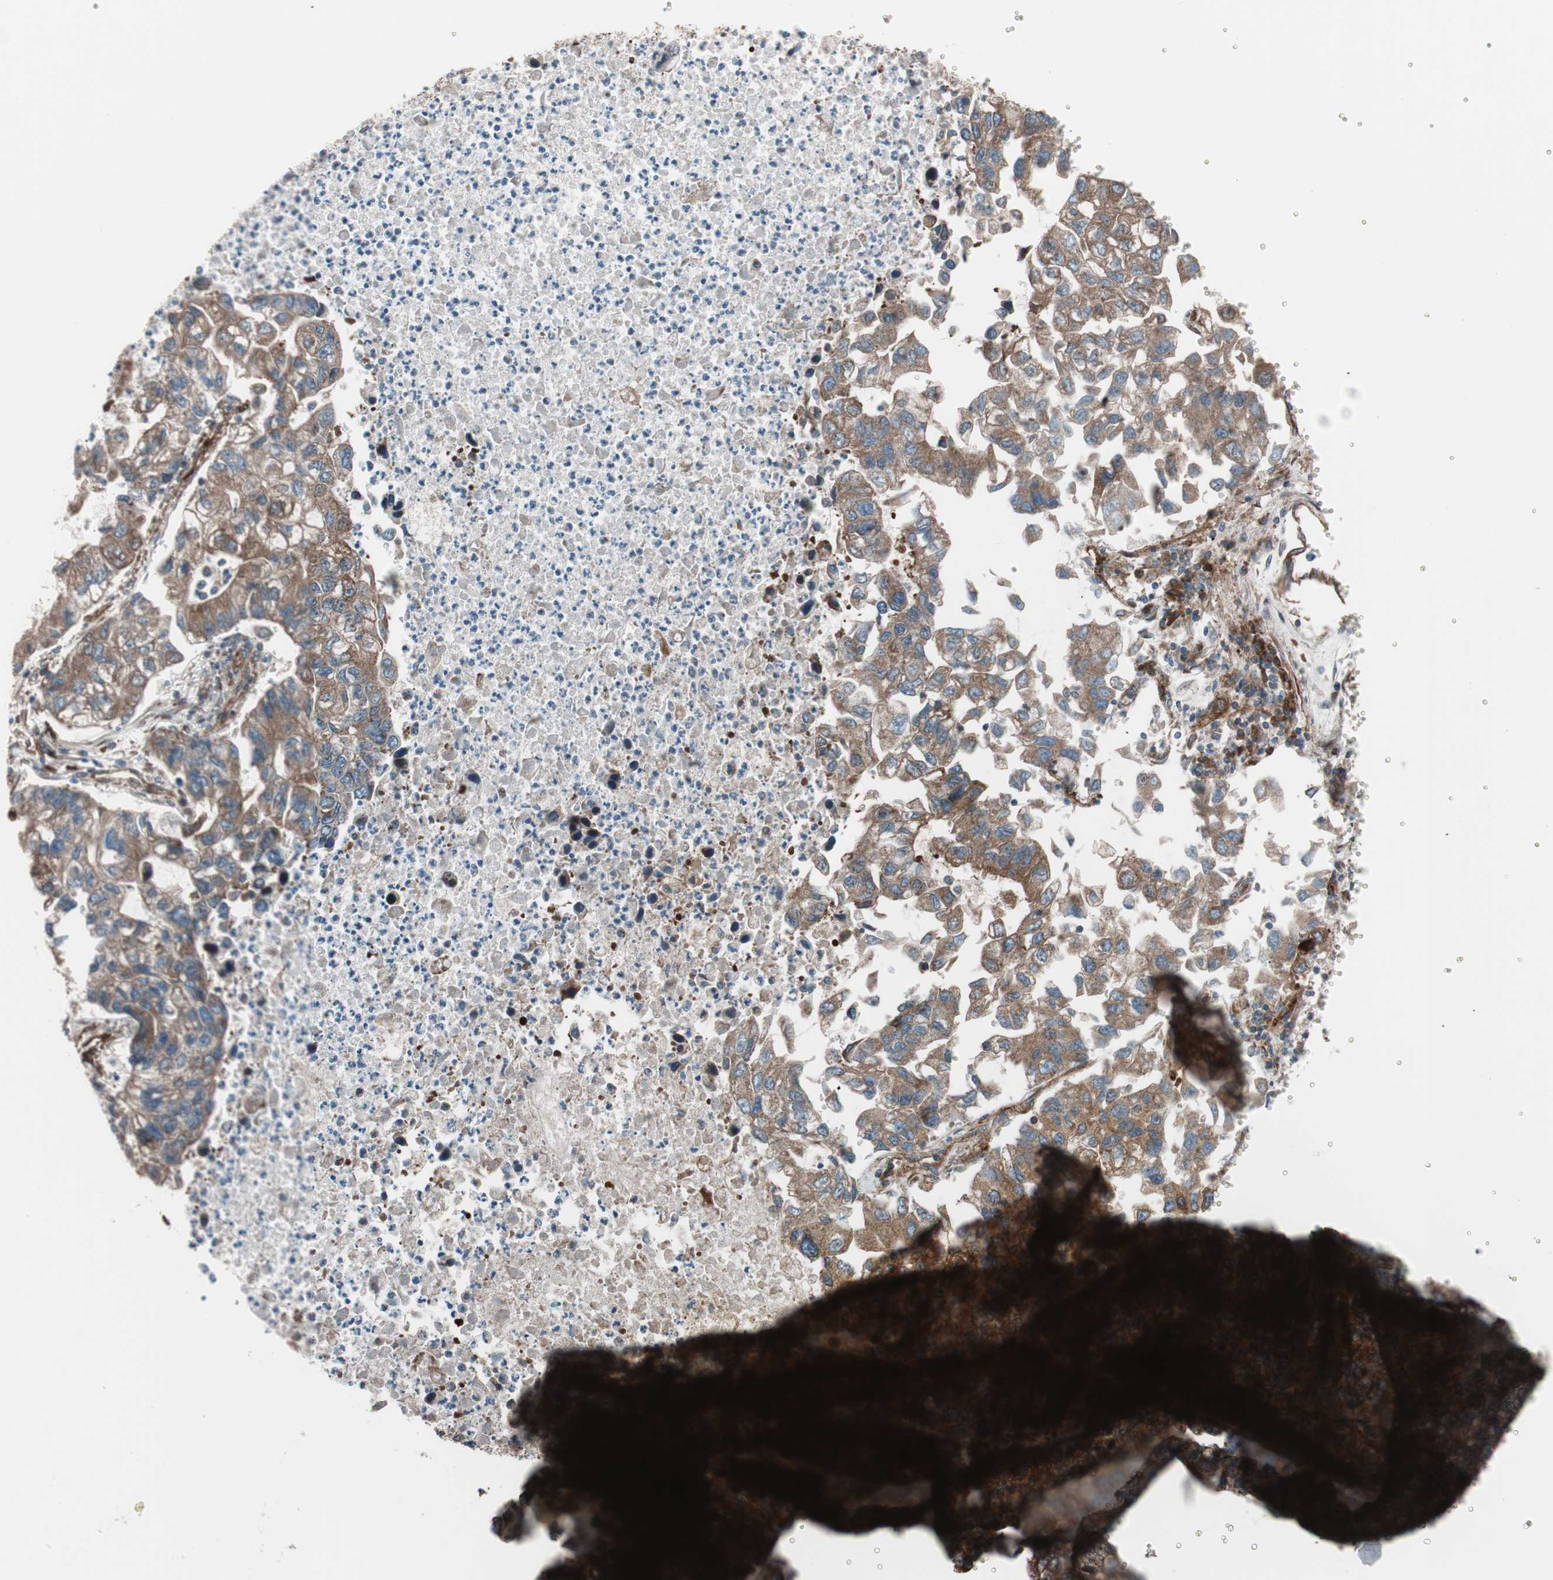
{"staining": {"intensity": "moderate", "quantity": ">75%", "location": "cytoplasmic/membranous"}, "tissue": "lung cancer", "cell_type": "Tumor cells", "image_type": "cancer", "snomed": [{"axis": "morphology", "description": "Adenocarcinoma, NOS"}, {"axis": "topography", "description": "Lung"}], "caption": "A high-resolution histopathology image shows immunohistochemistry (IHC) staining of adenocarcinoma (lung), which exhibits moderate cytoplasmic/membranous expression in approximately >75% of tumor cells. Using DAB (brown) and hematoxylin (blue) stains, captured at high magnification using brightfield microscopy.", "gene": "CCL14", "patient": {"sex": "female", "age": 51}}